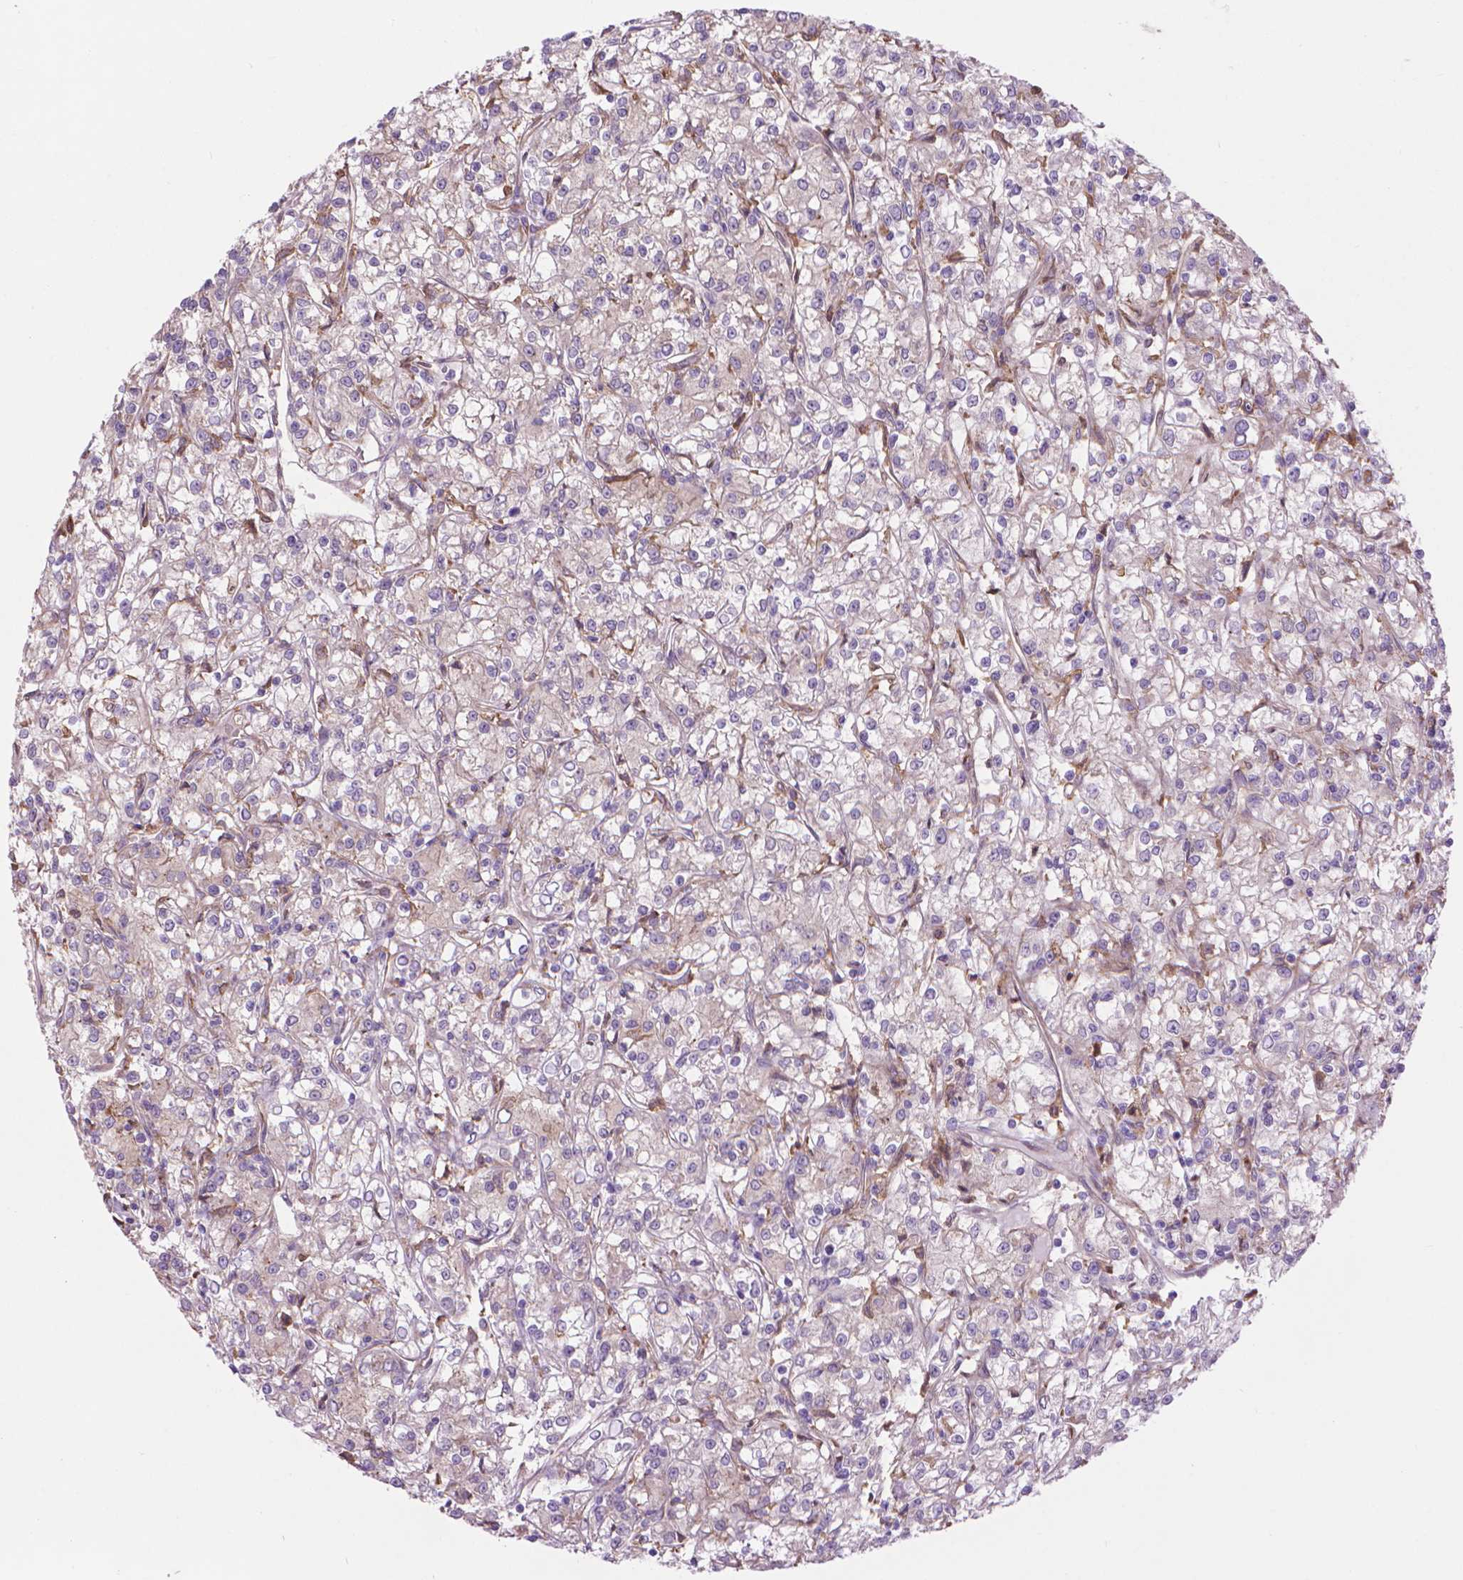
{"staining": {"intensity": "weak", "quantity": "<25%", "location": "cytoplasmic/membranous"}, "tissue": "renal cancer", "cell_type": "Tumor cells", "image_type": "cancer", "snomed": [{"axis": "morphology", "description": "Adenocarcinoma, NOS"}, {"axis": "topography", "description": "Kidney"}], "caption": "Immunohistochemical staining of renal cancer (adenocarcinoma) exhibits no significant expression in tumor cells. The staining is performed using DAB brown chromogen with nuclei counter-stained in using hematoxylin.", "gene": "CORO1B", "patient": {"sex": "female", "age": 59}}